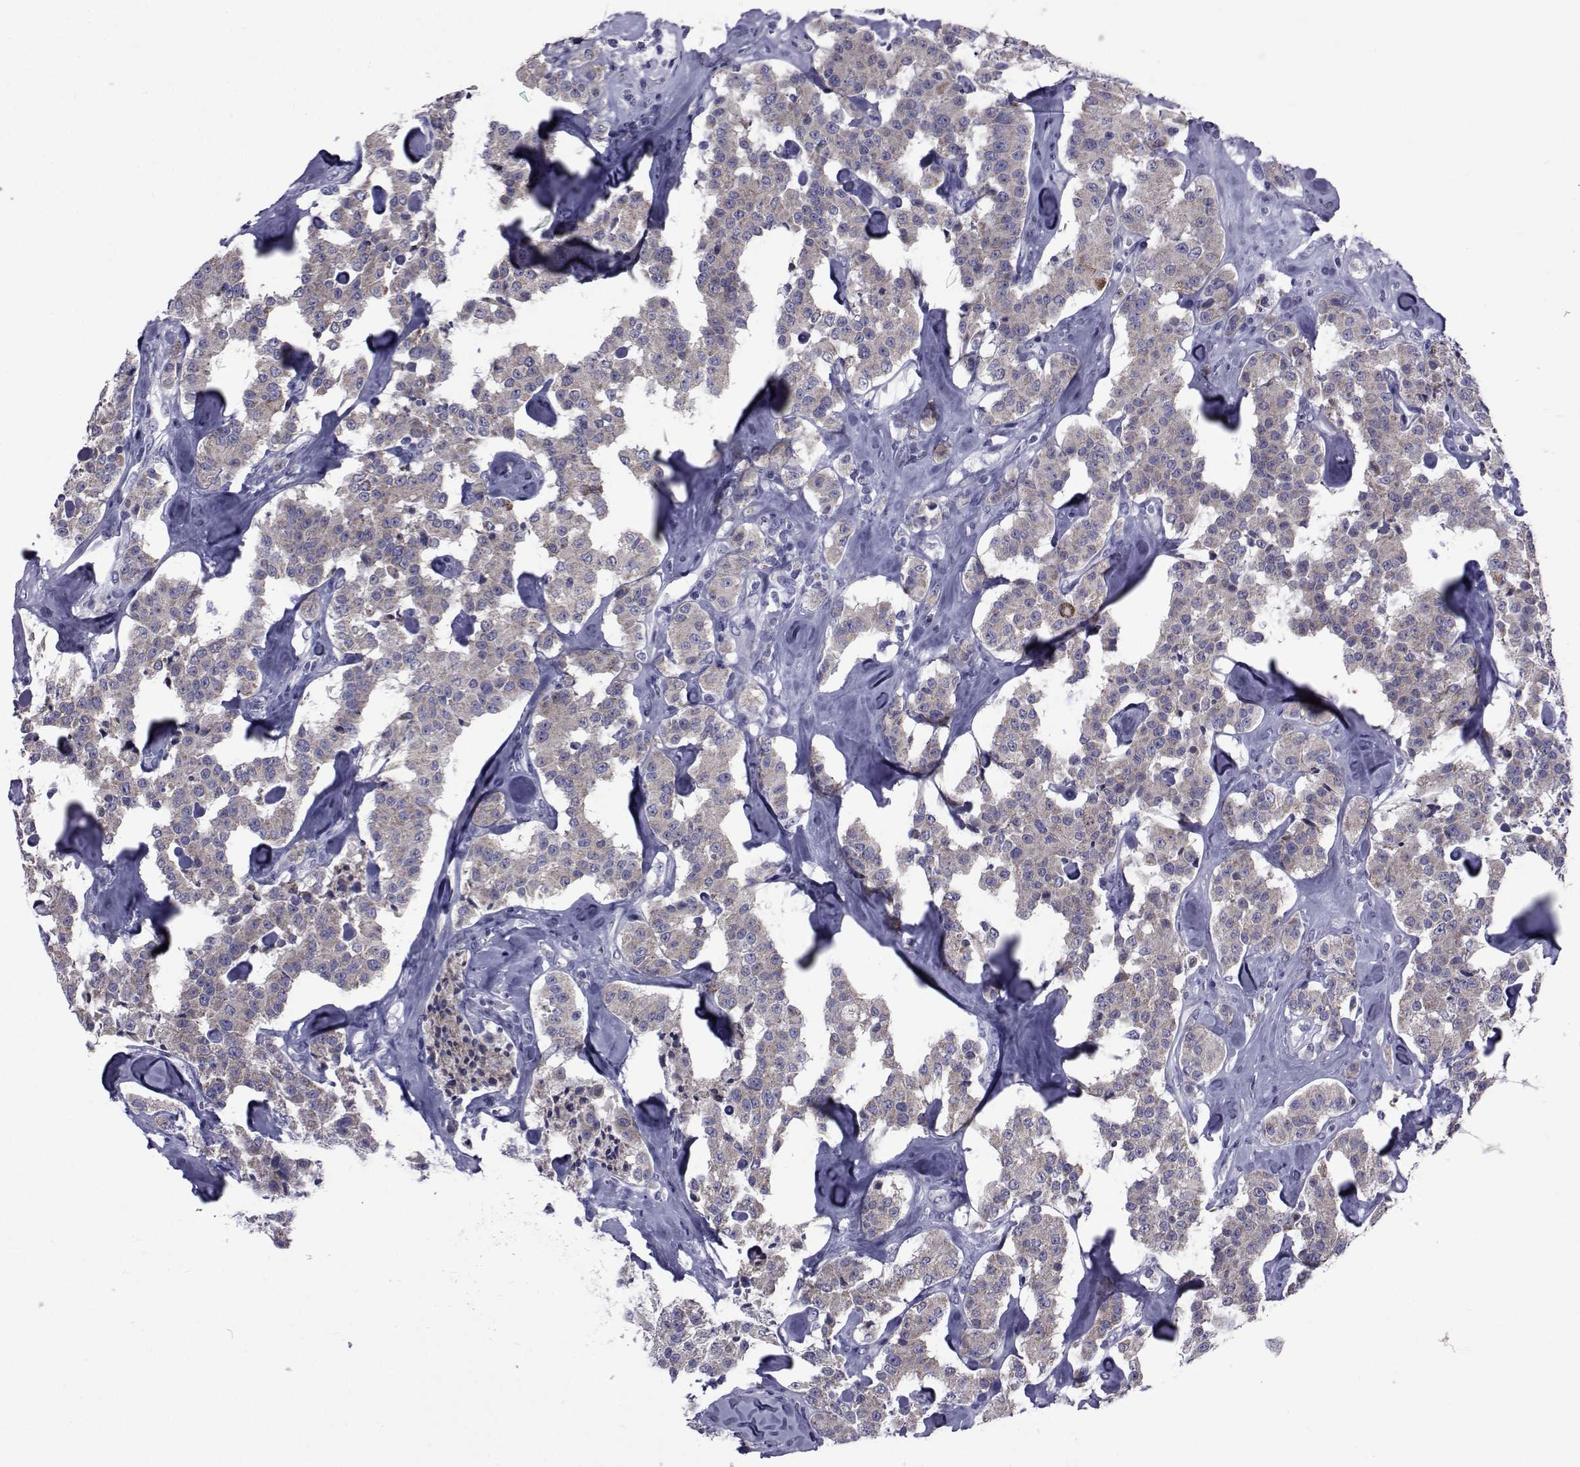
{"staining": {"intensity": "weak", "quantity": ">75%", "location": "cytoplasmic/membranous"}, "tissue": "carcinoid", "cell_type": "Tumor cells", "image_type": "cancer", "snomed": [{"axis": "morphology", "description": "Carcinoid, malignant, NOS"}, {"axis": "topography", "description": "Pancreas"}], "caption": "Weak cytoplasmic/membranous expression is appreciated in about >75% of tumor cells in malignant carcinoid.", "gene": "GKAP1", "patient": {"sex": "male", "age": 41}}